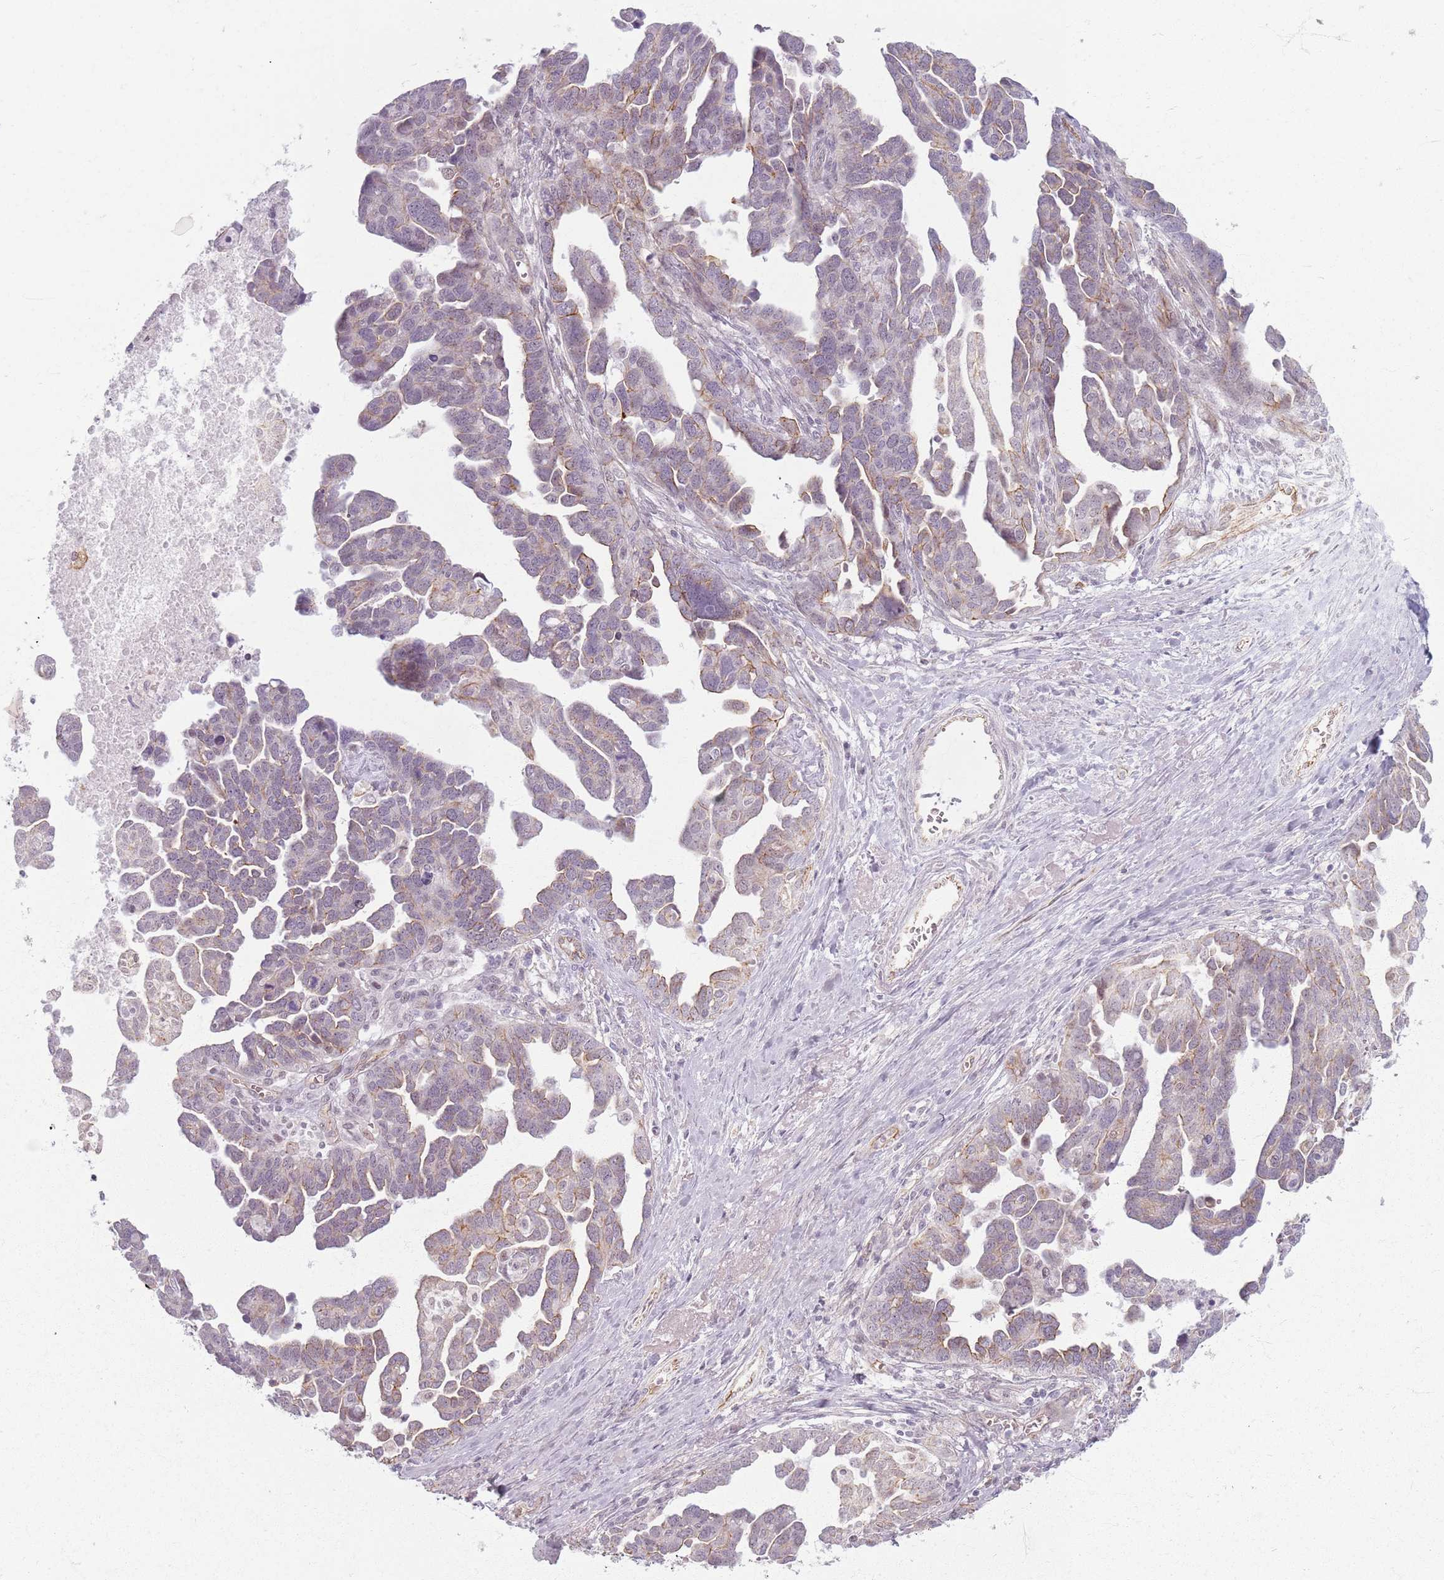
{"staining": {"intensity": "moderate", "quantity": "<25%", "location": "cytoplasmic/membranous"}, "tissue": "ovarian cancer", "cell_type": "Tumor cells", "image_type": "cancer", "snomed": [{"axis": "morphology", "description": "Cystadenocarcinoma, serous, NOS"}, {"axis": "topography", "description": "Ovary"}], "caption": "This photomicrograph displays immunohistochemistry staining of ovarian cancer, with low moderate cytoplasmic/membranous positivity in approximately <25% of tumor cells.", "gene": "KCNA5", "patient": {"sex": "female", "age": 54}}